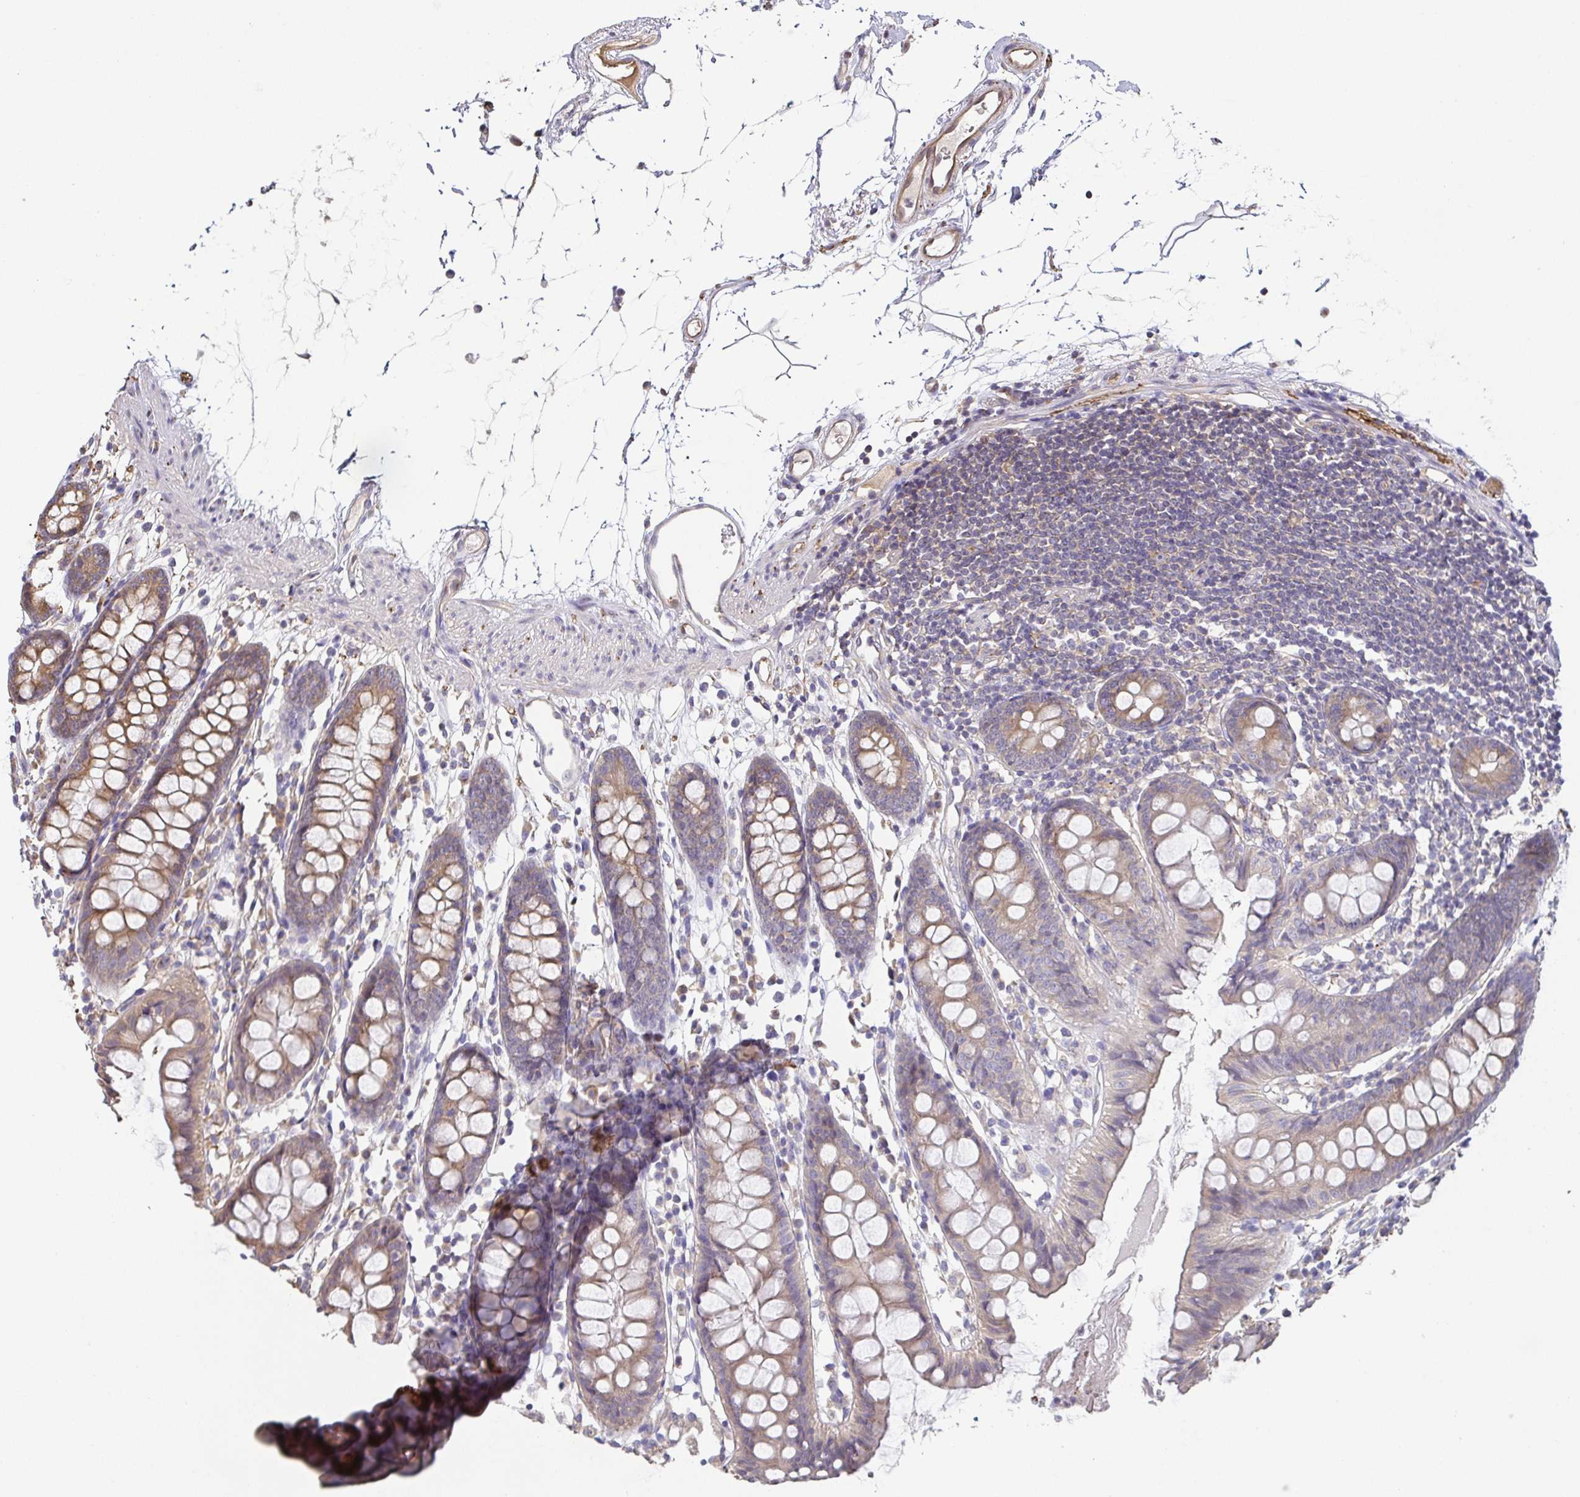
{"staining": {"intensity": "weak", "quantity": ">75%", "location": "cytoplasmic/membranous"}, "tissue": "colon", "cell_type": "Endothelial cells", "image_type": "normal", "snomed": [{"axis": "morphology", "description": "Normal tissue, NOS"}, {"axis": "topography", "description": "Colon"}], "caption": "A brown stain shows weak cytoplasmic/membranous staining of a protein in endothelial cells of unremarkable colon.", "gene": "EIF3D", "patient": {"sex": "female", "age": 84}}